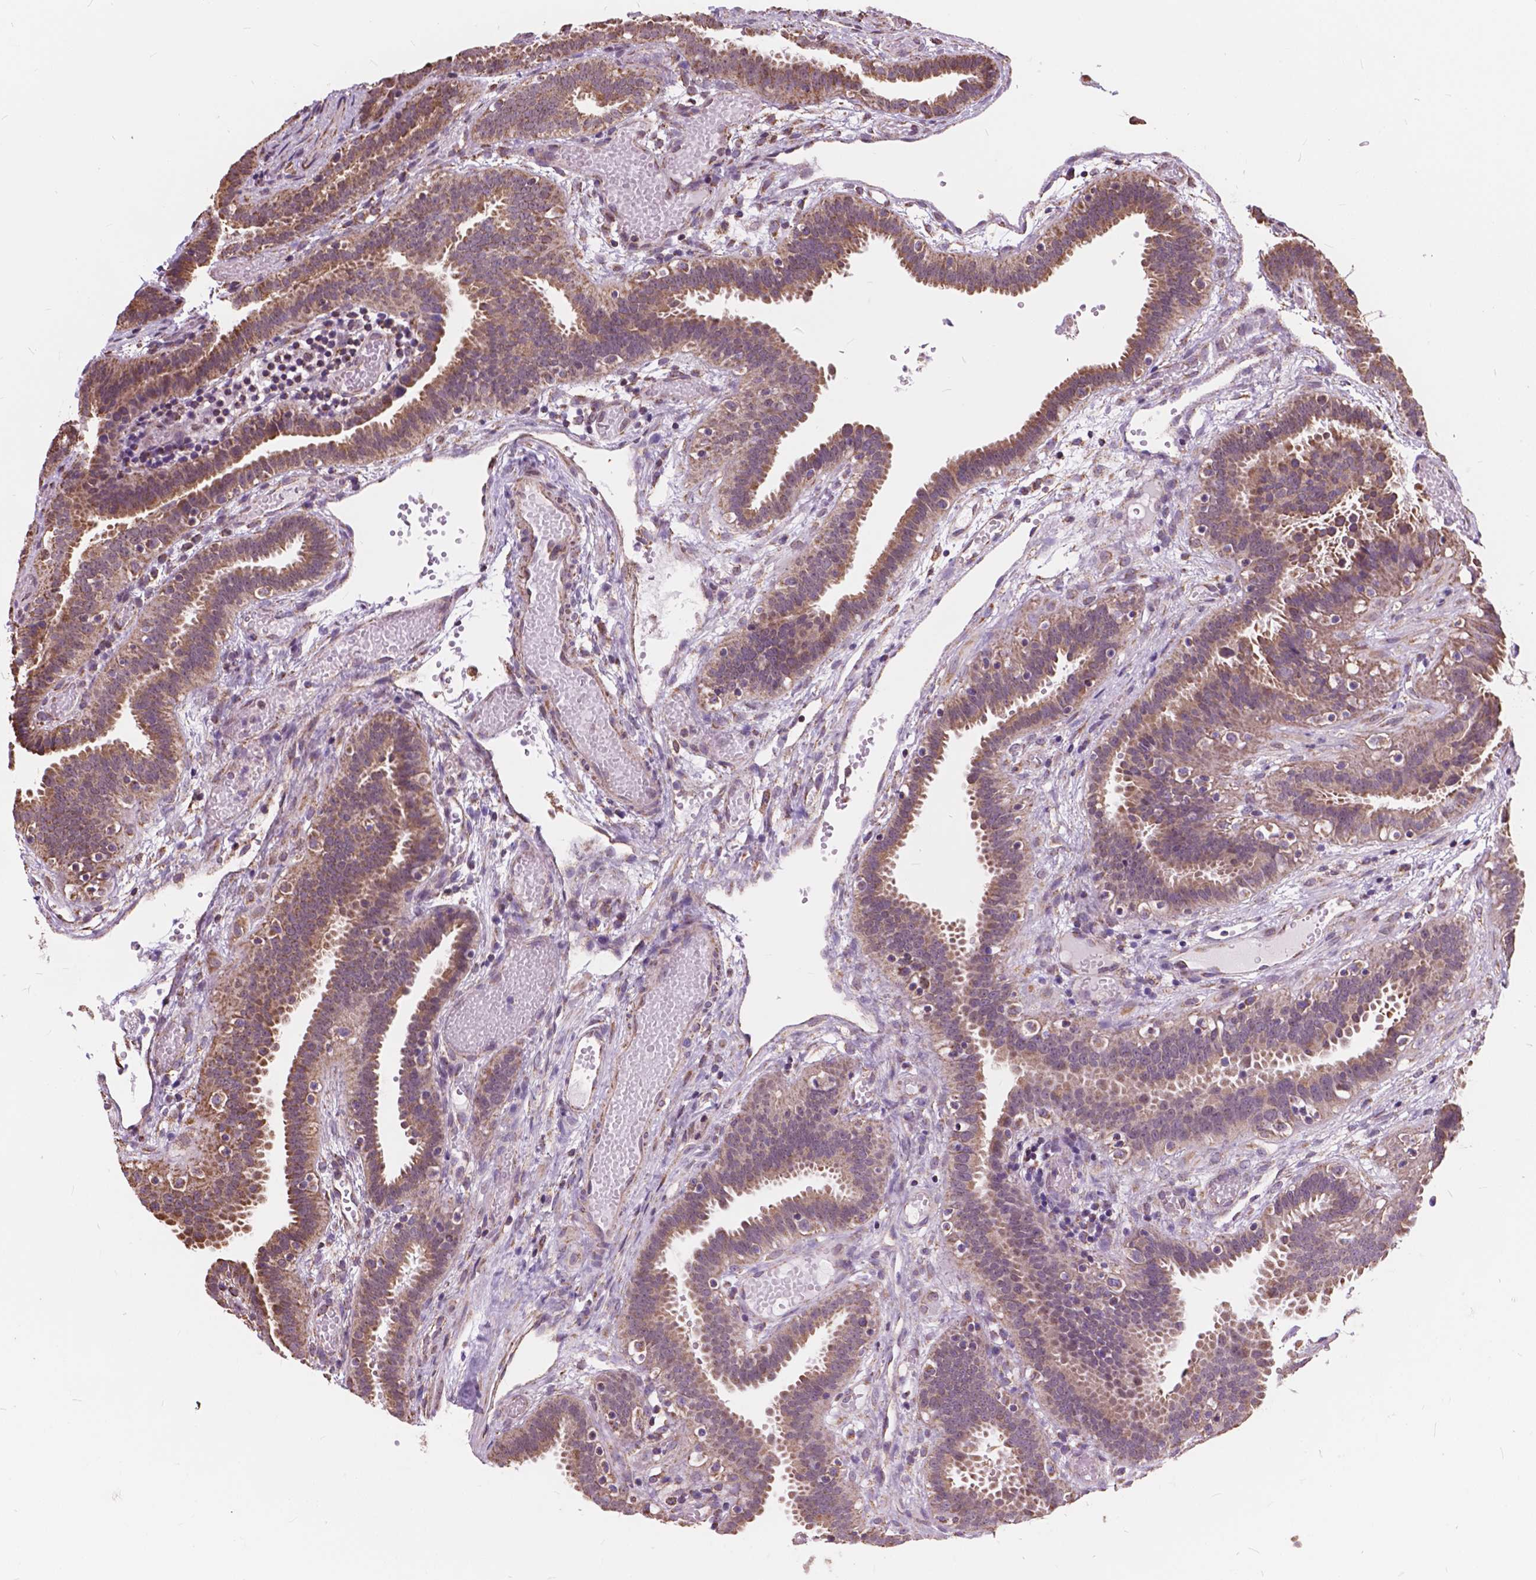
{"staining": {"intensity": "moderate", "quantity": ">75%", "location": "cytoplasmic/membranous"}, "tissue": "fallopian tube", "cell_type": "Glandular cells", "image_type": "normal", "snomed": [{"axis": "morphology", "description": "Normal tissue, NOS"}, {"axis": "topography", "description": "Fallopian tube"}], "caption": "IHC photomicrograph of normal fallopian tube stained for a protein (brown), which reveals medium levels of moderate cytoplasmic/membranous expression in about >75% of glandular cells.", "gene": "SCOC", "patient": {"sex": "female", "age": 37}}